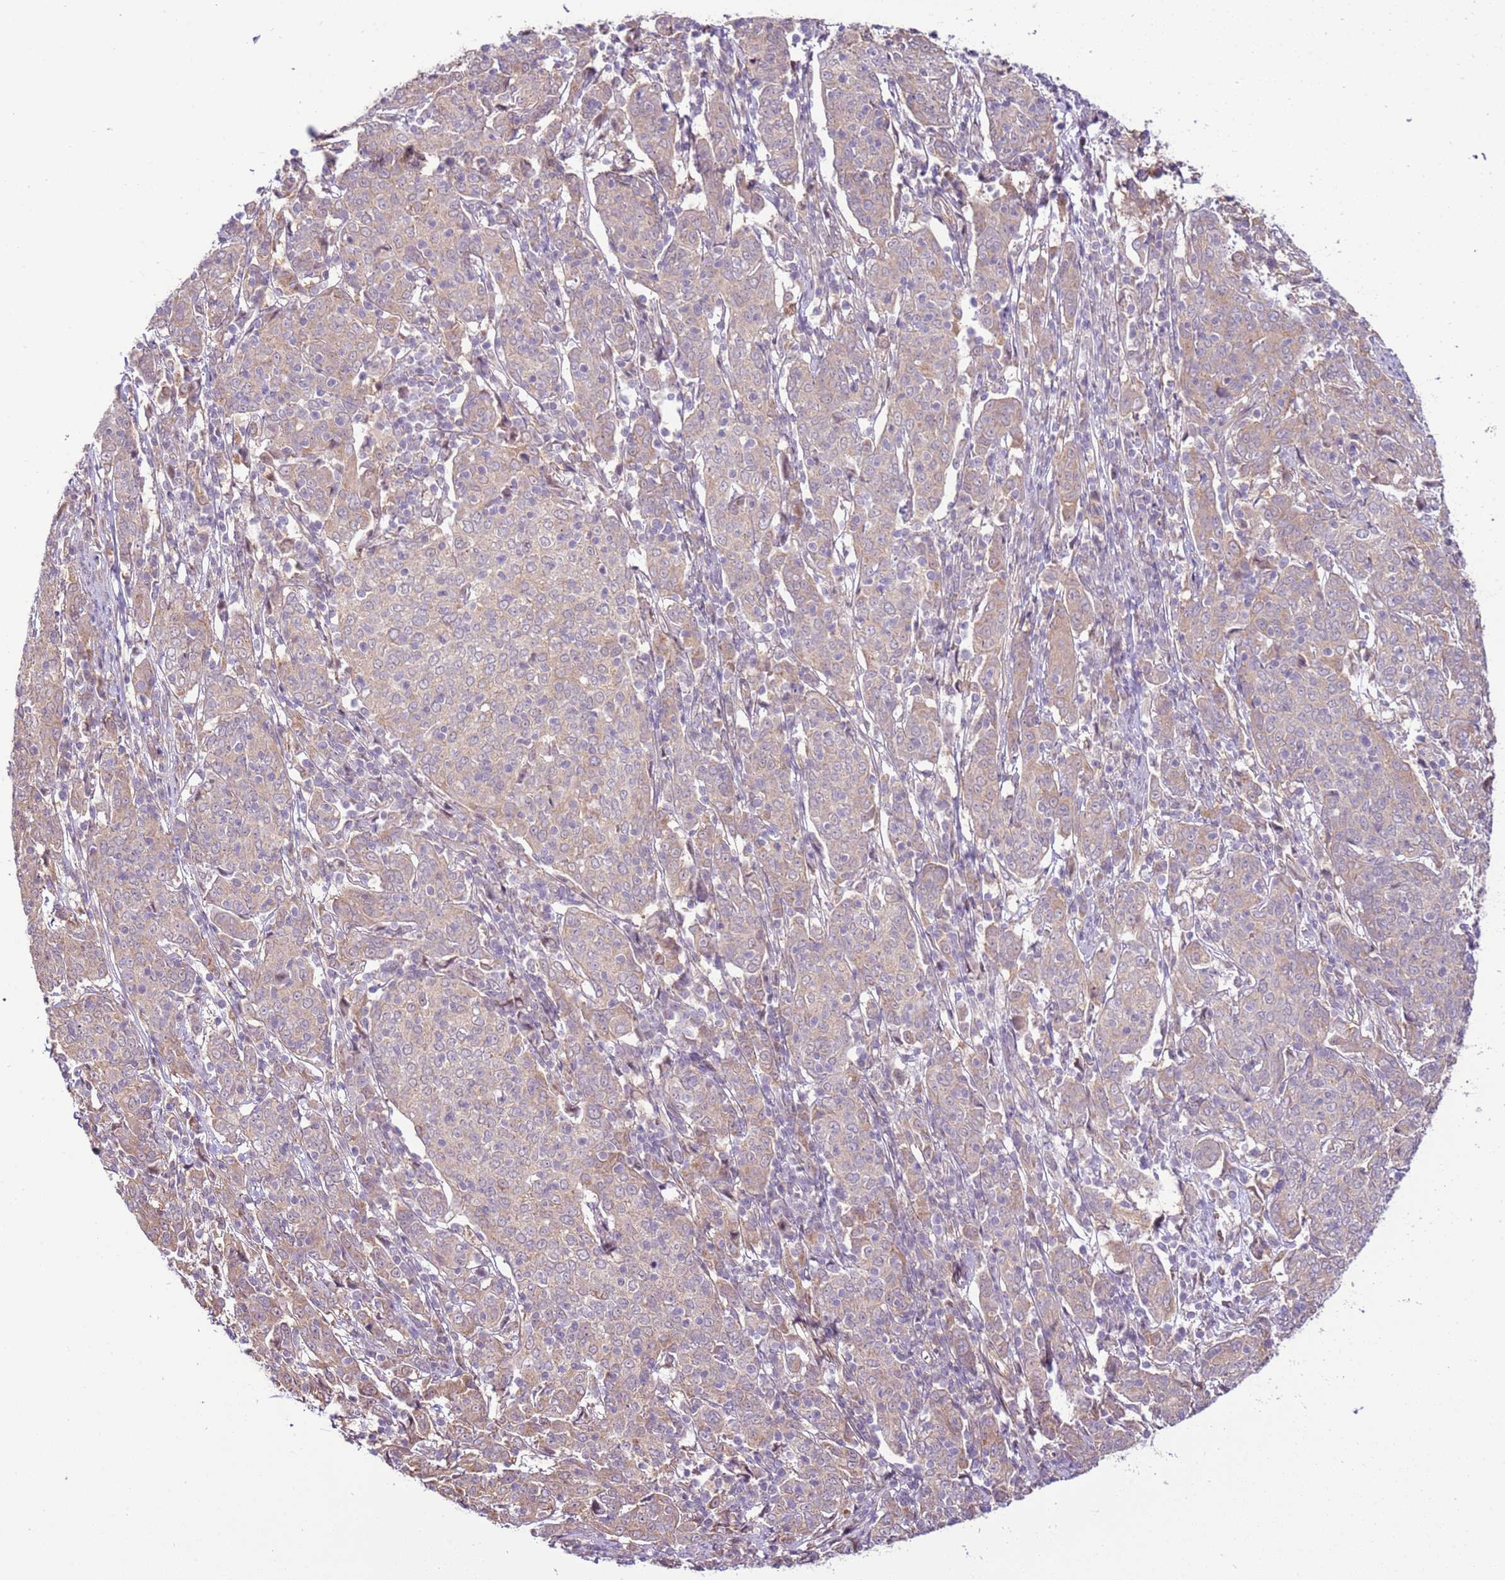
{"staining": {"intensity": "weak", "quantity": "25%-75%", "location": "cytoplasmic/membranous"}, "tissue": "cervical cancer", "cell_type": "Tumor cells", "image_type": "cancer", "snomed": [{"axis": "morphology", "description": "Squamous cell carcinoma, NOS"}, {"axis": "topography", "description": "Cervix"}], "caption": "IHC image of neoplastic tissue: human cervical cancer stained using IHC reveals low levels of weak protein expression localized specifically in the cytoplasmic/membranous of tumor cells, appearing as a cytoplasmic/membranous brown color.", "gene": "SCARA3", "patient": {"sex": "female", "age": 67}}